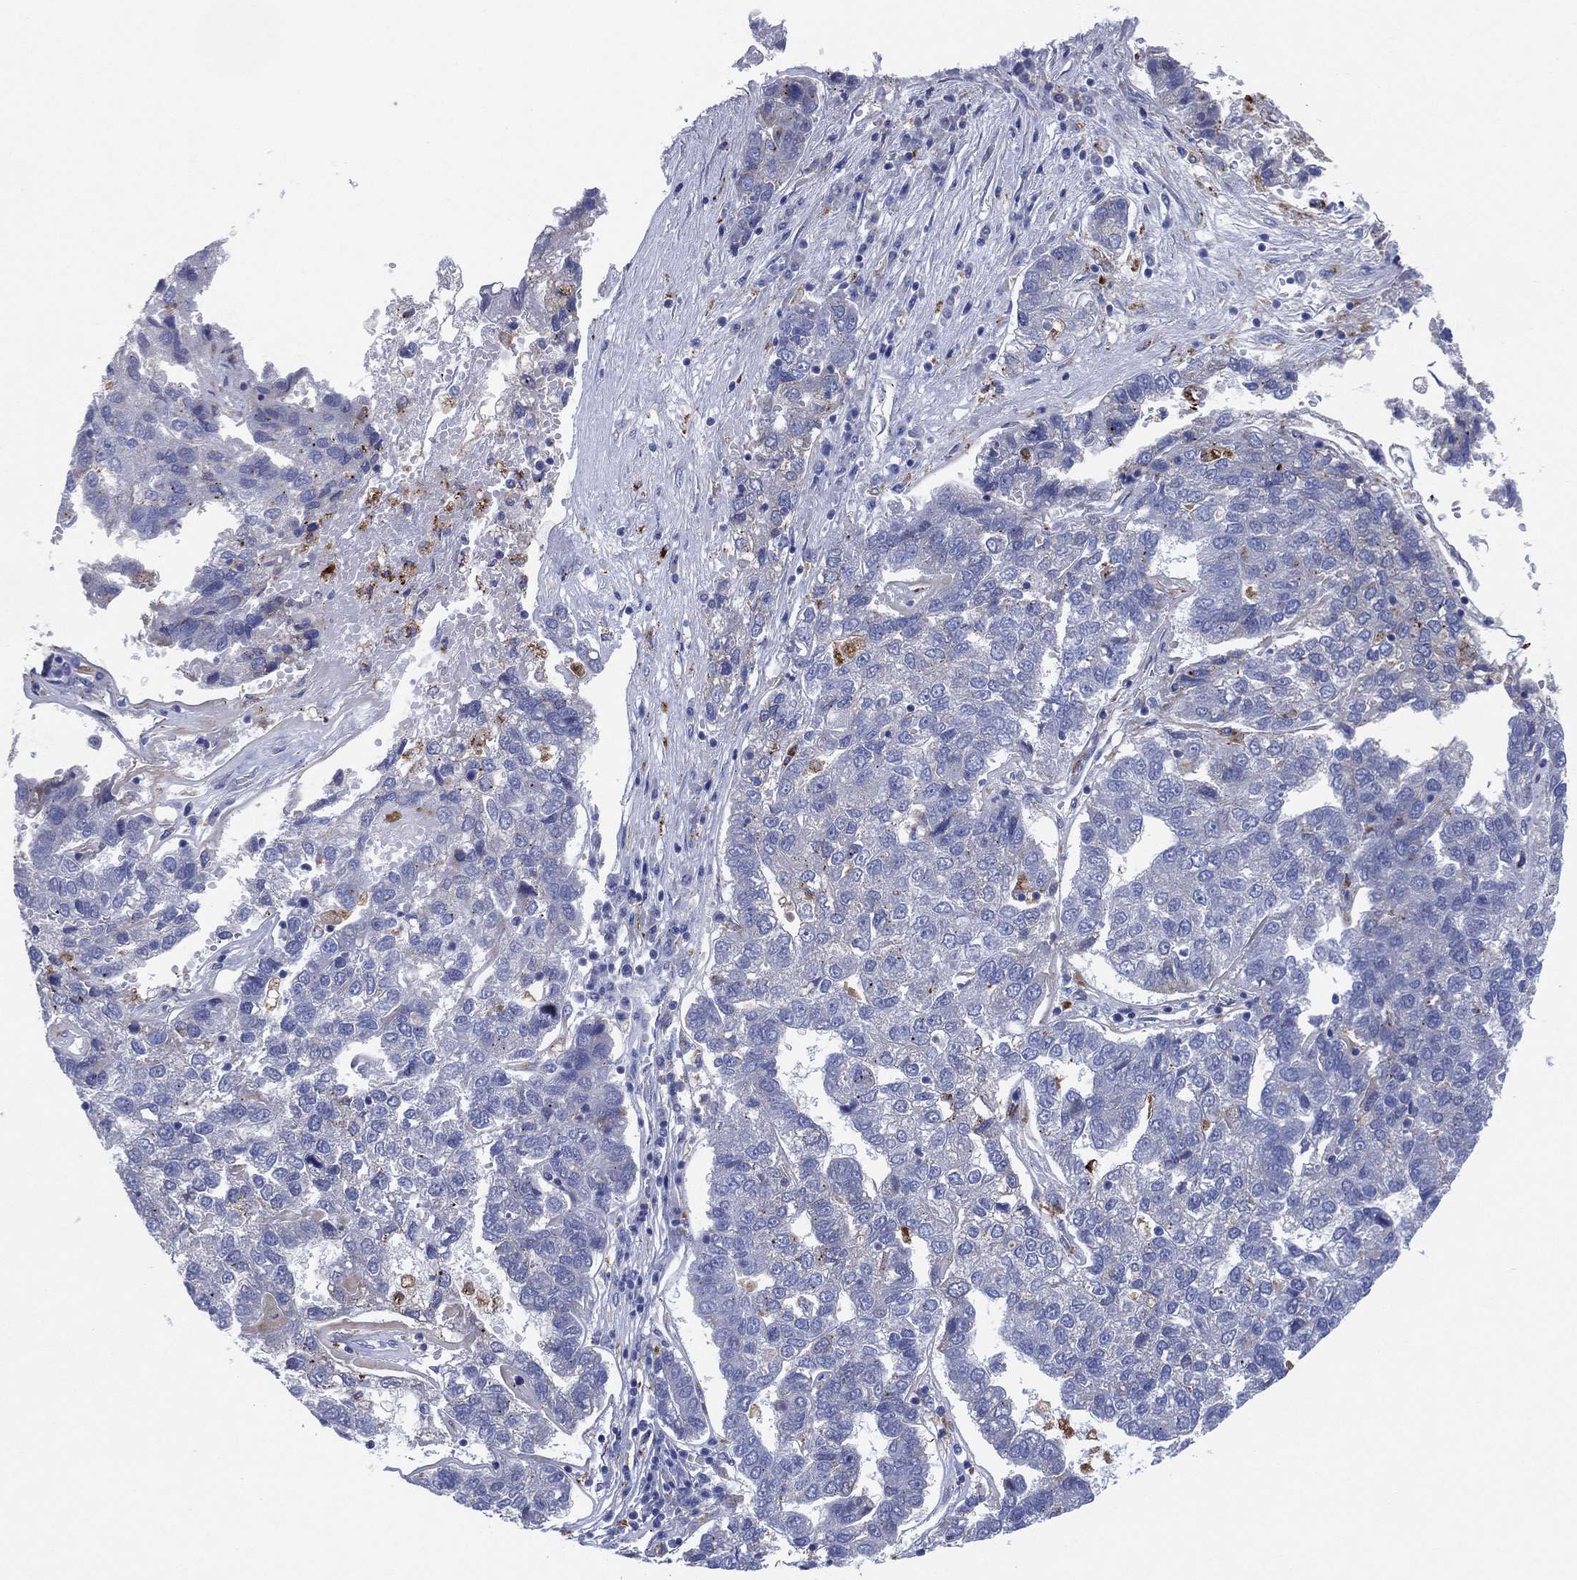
{"staining": {"intensity": "negative", "quantity": "none", "location": "none"}, "tissue": "pancreatic cancer", "cell_type": "Tumor cells", "image_type": "cancer", "snomed": [{"axis": "morphology", "description": "Adenocarcinoma, NOS"}, {"axis": "topography", "description": "Pancreas"}], "caption": "Immunohistochemistry (IHC) histopathology image of neoplastic tissue: human pancreatic adenocarcinoma stained with DAB (3,3'-diaminobenzidine) demonstrates no significant protein positivity in tumor cells.", "gene": "GALNS", "patient": {"sex": "female", "age": 61}}